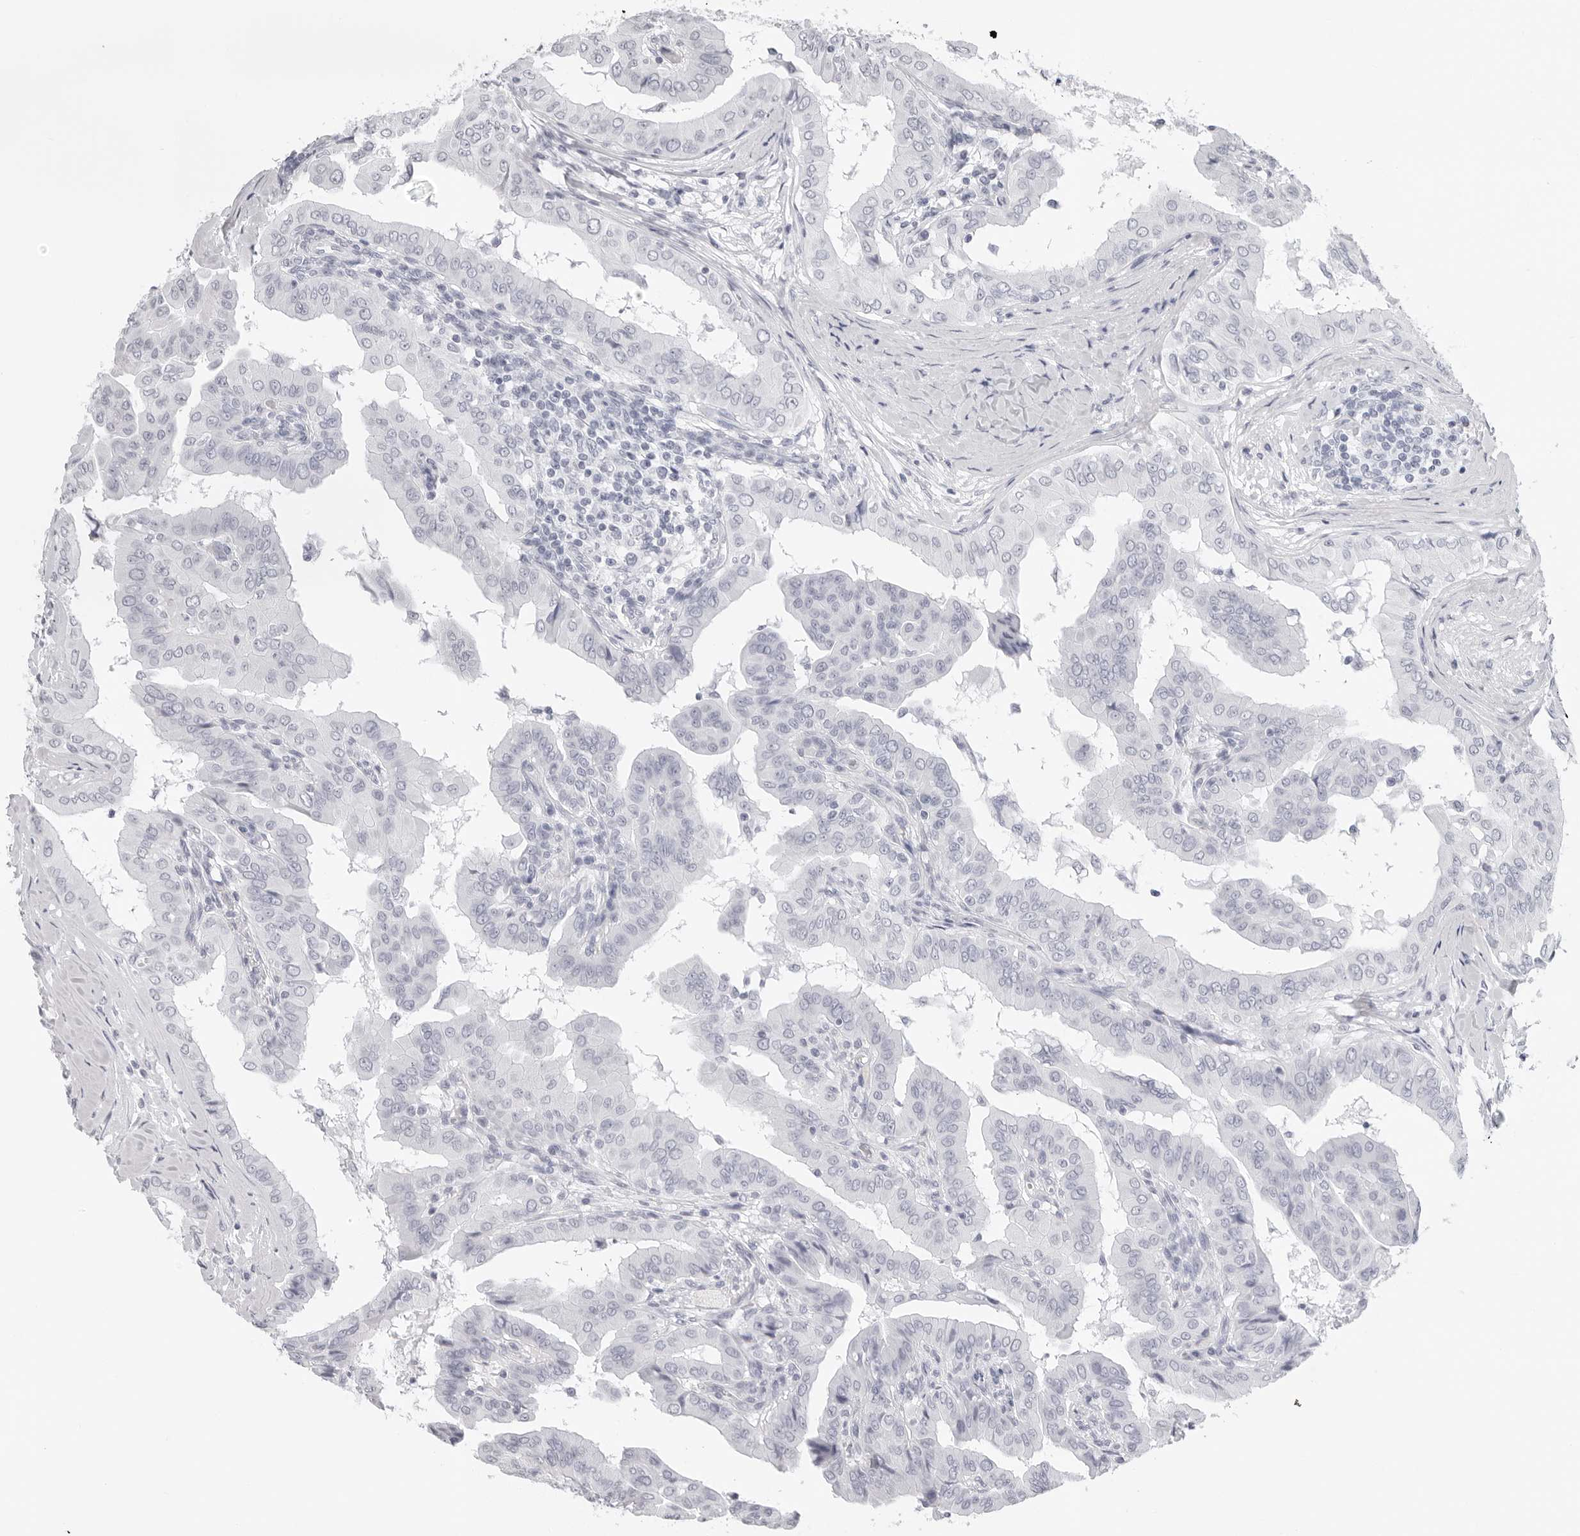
{"staining": {"intensity": "negative", "quantity": "none", "location": "none"}, "tissue": "thyroid cancer", "cell_type": "Tumor cells", "image_type": "cancer", "snomed": [{"axis": "morphology", "description": "Papillary adenocarcinoma, NOS"}, {"axis": "topography", "description": "Thyroid gland"}], "caption": "Tumor cells are negative for protein expression in human thyroid cancer (papillary adenocarcinoma). The staining is performed using DAB brown chromogen with nuclei counter-stained in using hematoxylin.", "gene": "AGMAT", "patient": {"sex": "male", "age": 33}}